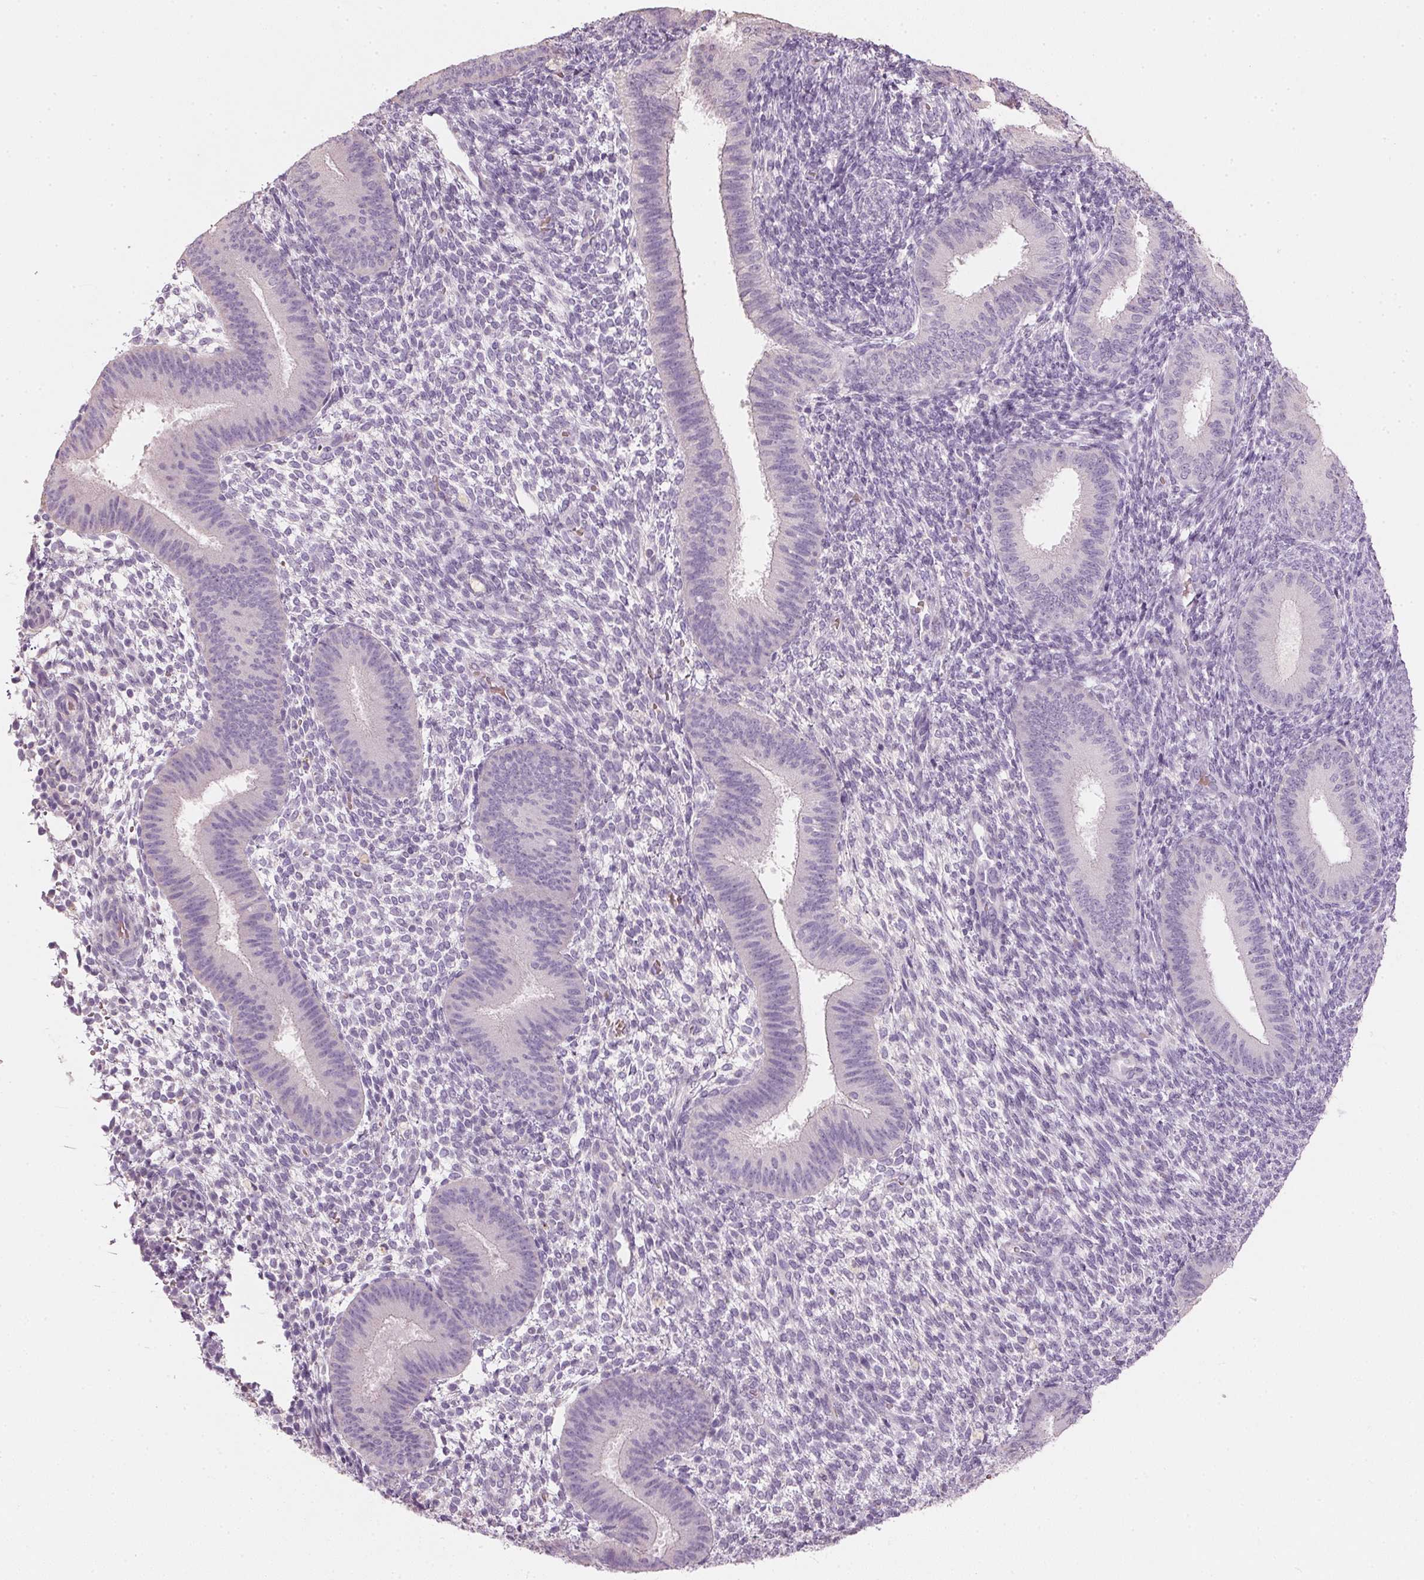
{"staining": {"intensity": "negative", "quantity": "none", "location": "none"}, "tissue": "endometrium", "cell_type": "Cells in endometrial stroma", "image_type": "normal", "snomed": [{"axis": "morphology", "description": "Normal tissue, NOS"}, {"axis": "topography", "description": "Endometrium"}], "caption": "Immunohistochemistry of normal endometrium displays no expression in cells in endometrial stroma.", "gene": "HSD17B1", "patient": {"sex": "female", "age": 39}}